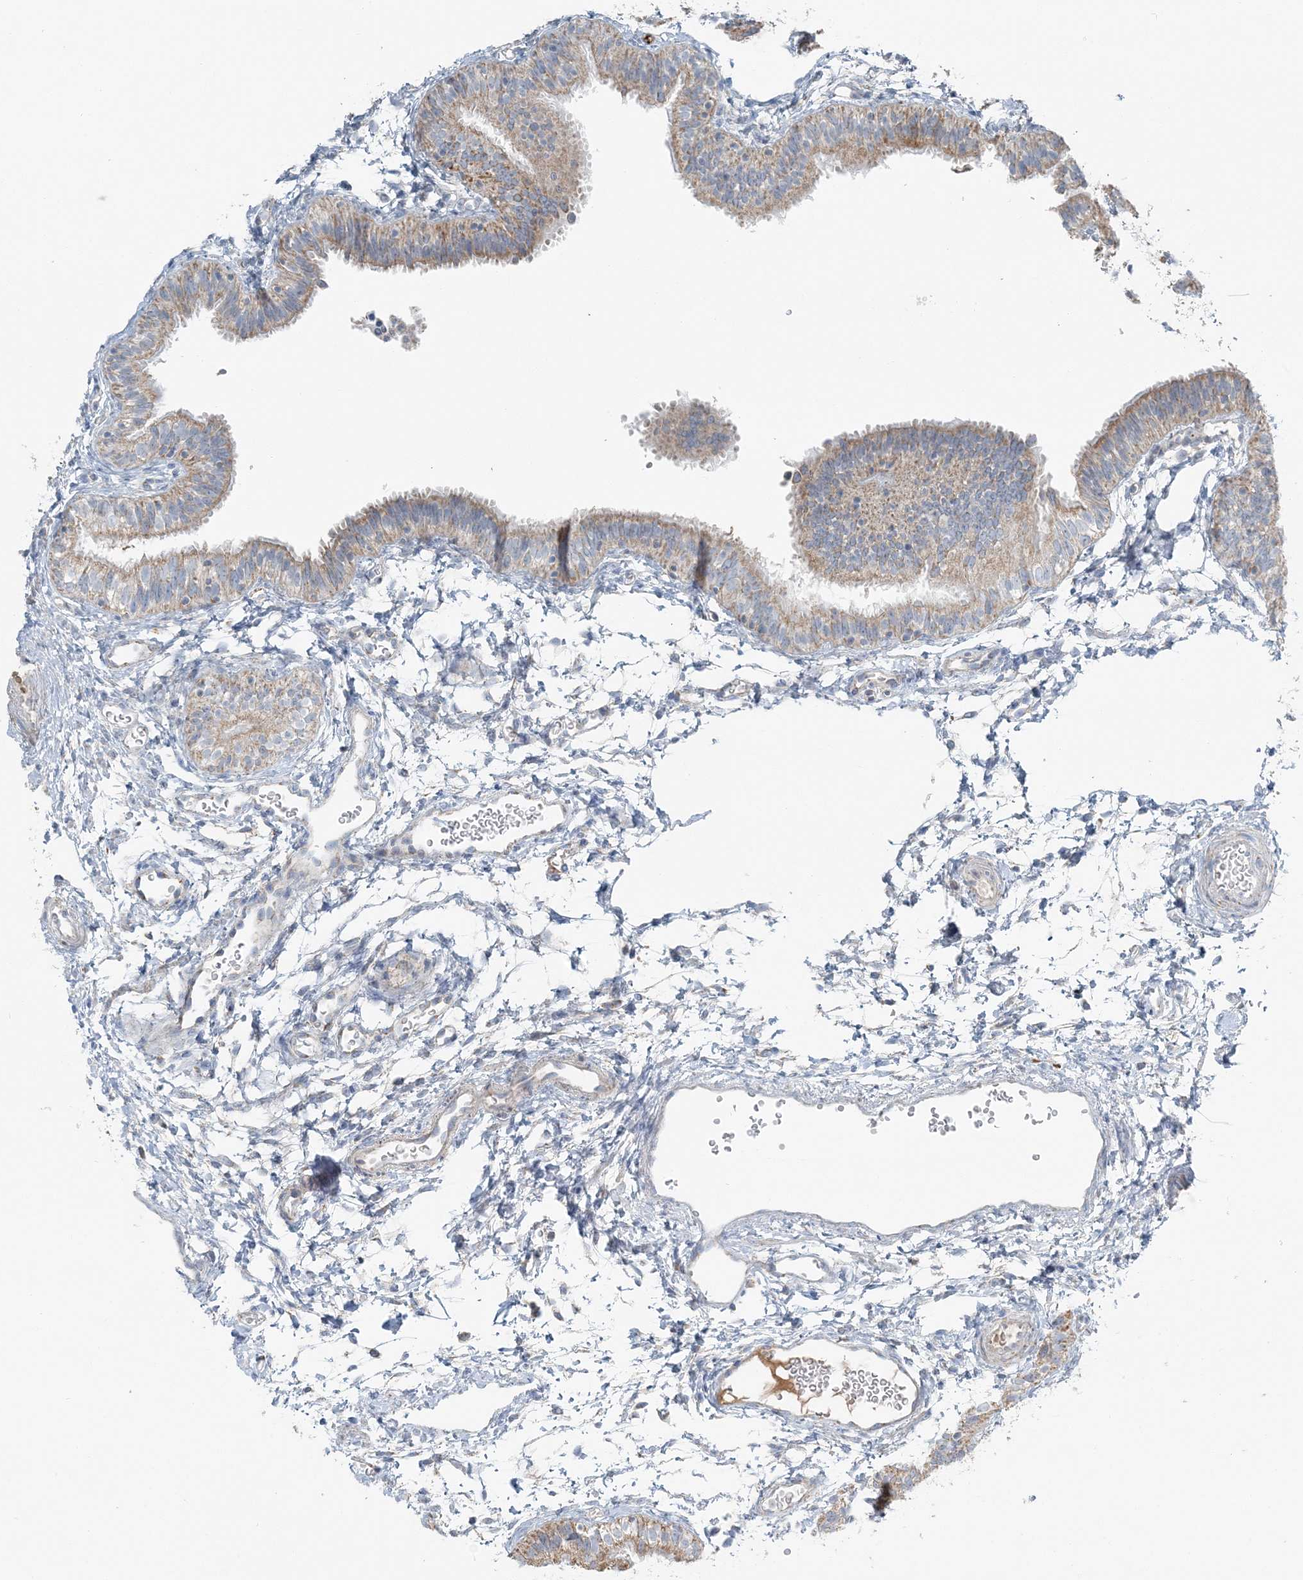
{"staining": {"intensity": "moderate", "quantity": ">75%", "location": "cytoplasmic/membranous"}, "tissue": "fallopian tube", "cell_type": "Glandular cells", "image_type": "normal", "snomed": [{"axis": "morphology", "description": "Normal tissue, NOS"}, {"axis": "topography", "description": "Fallopian tube"}], "caption": "An IHC micrograph of normal tissue is shown. Protein staining in brown highlights moderate cytoplasmic/membranous positivity in fallopian tube within glandular cells.", "gene": "SLC22A16", "patient": {"sex": "female", "age": 35}}